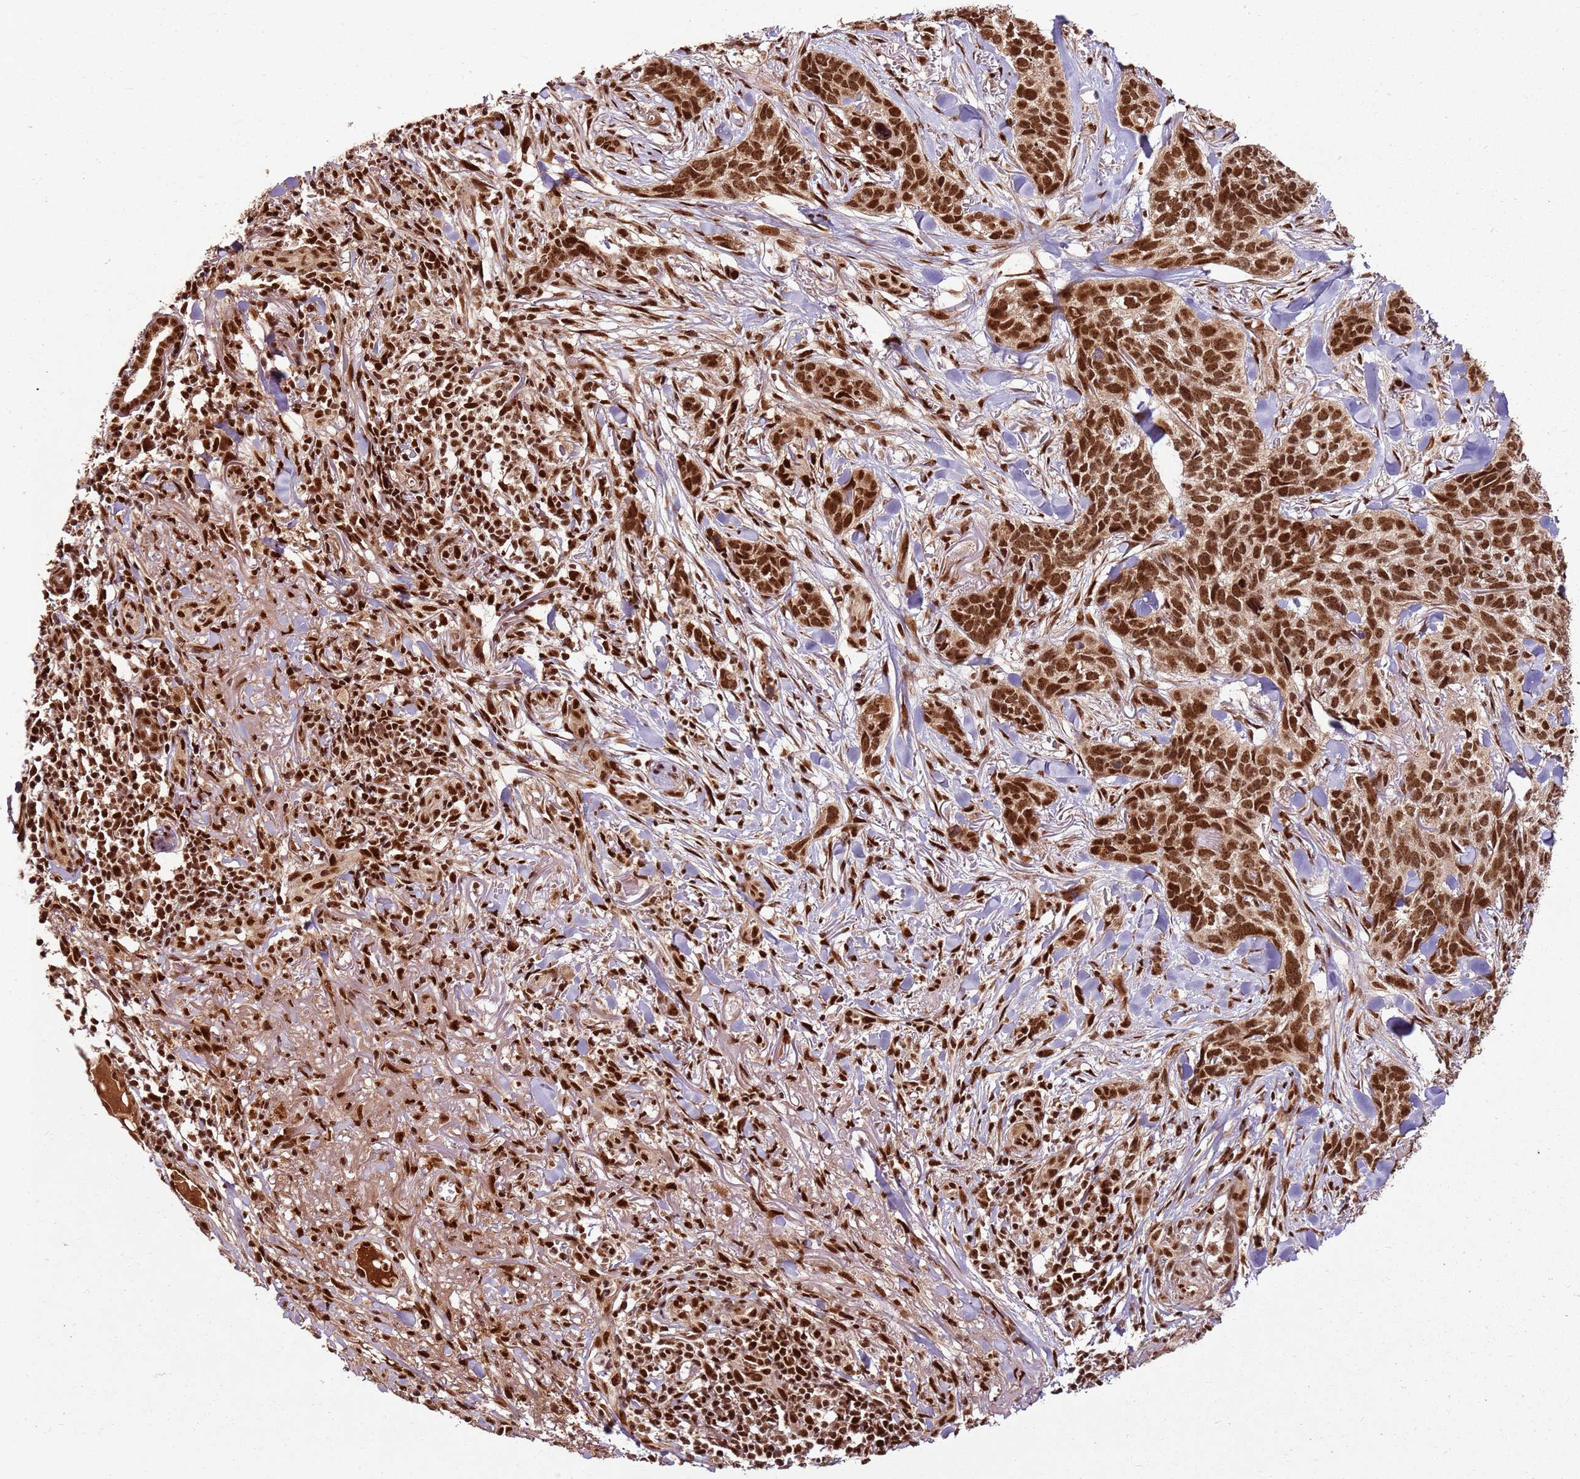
{"staining": {"intensity": "strong", "quantity": ">75%", "location": "nuclear"}, "tissue": "skin cancer", "cell_type": "Tumor cells", "image_type": "cancer", "snomed": [{"axis": "morphology", "description": "Basal cell carcinoma"}, {"axis": "topography", "description": "Skin"}], "caption": "Skin cancer (basal cell carcinoma) stained with DAB (3,3'-diaminobenzidine) immunohistochemistry reveals high levels of strong nuclear positivity in approximately >75% of tumor cells.", "gene": "XRN2", "patient": {"sex": "male", "age": 86}}